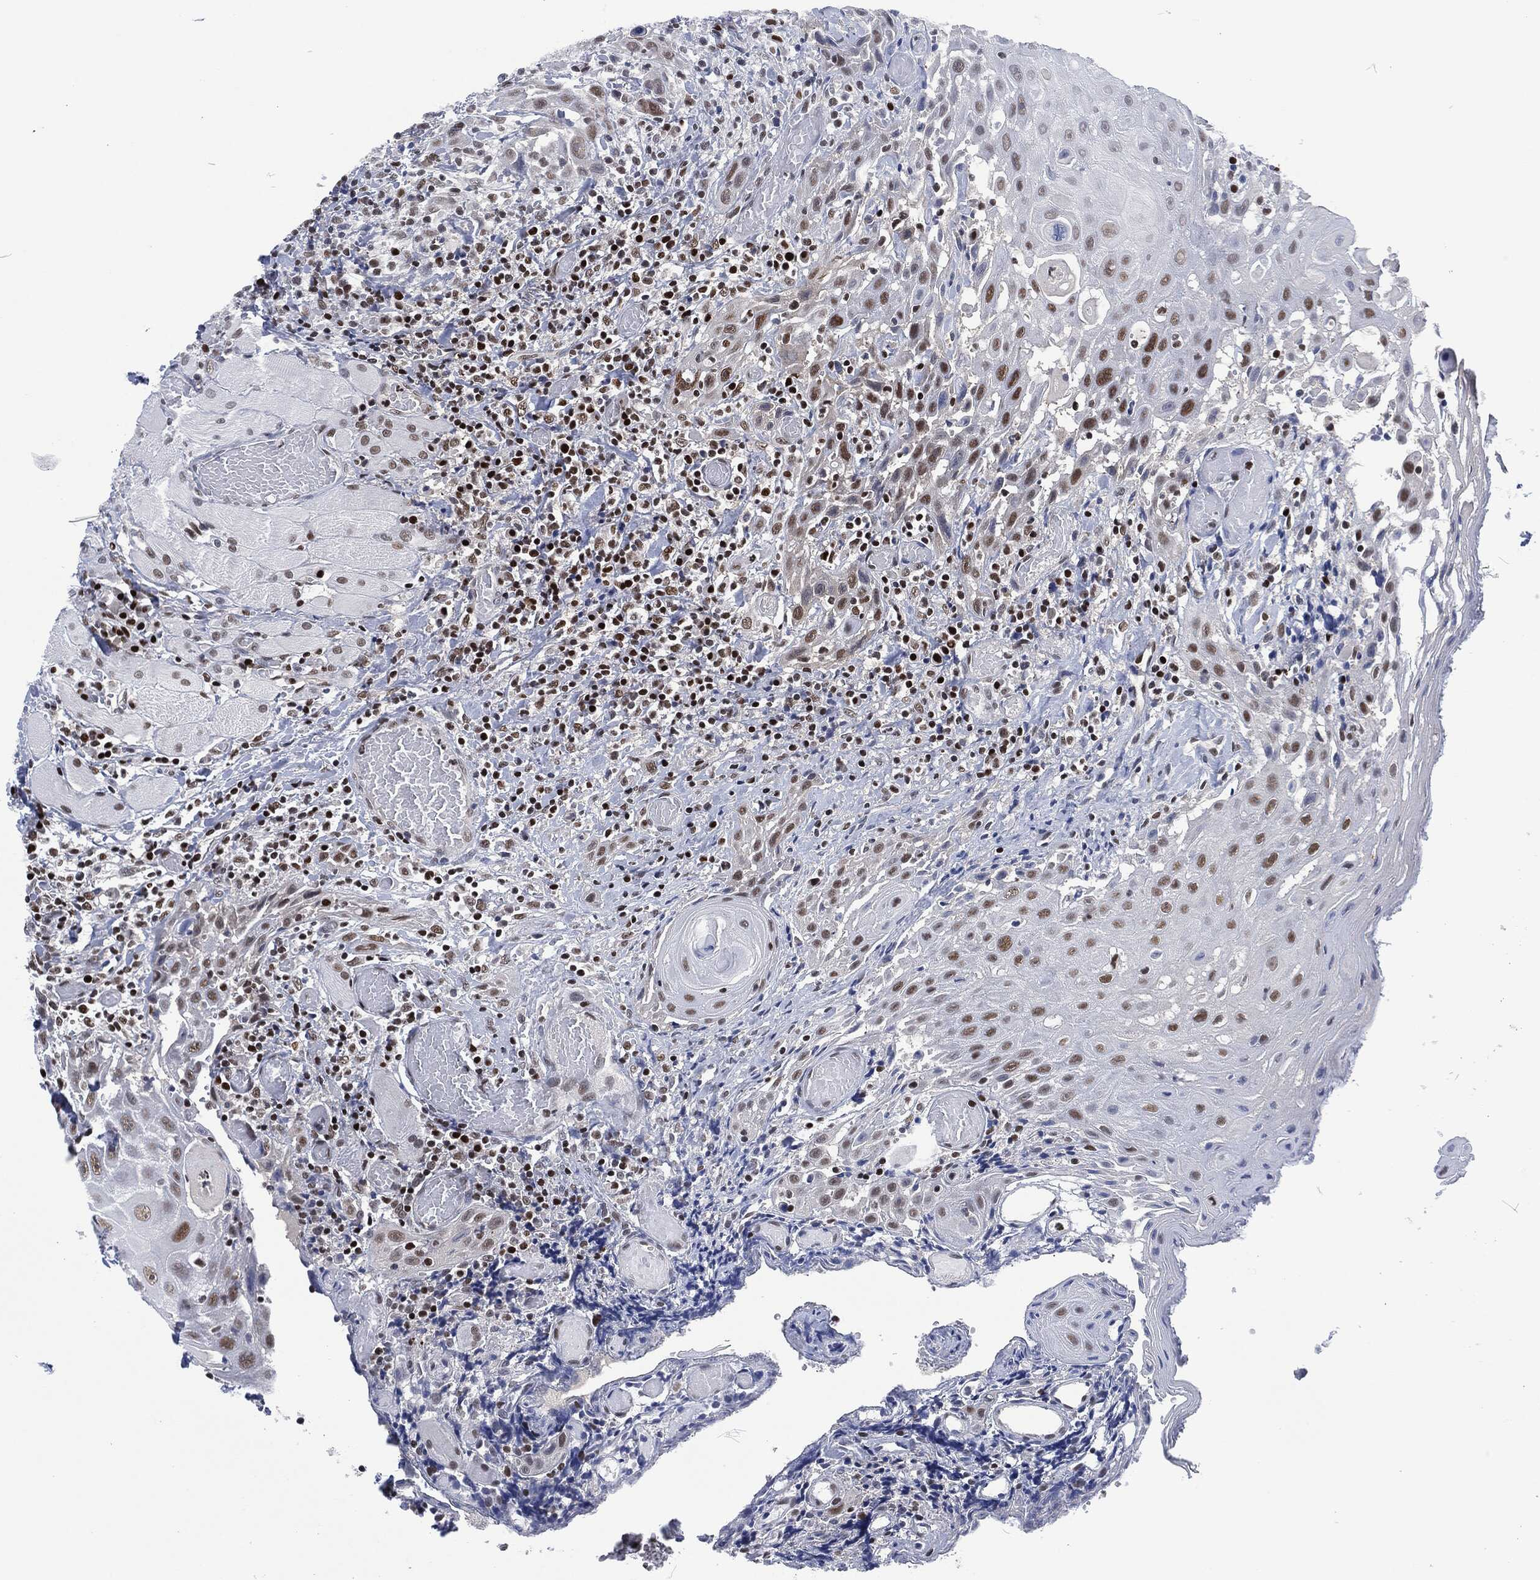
{"staining": {"intensity": "moderate", "quantity": "25%-75%", "location": "nuclear"}, "tissue": "head and neck cancer", "cell_type": "Tumor cells", "image_type": "cancer", "snomed": [{"axis": "morphology", "description": "Normal tissue, NOS"}, {"axis": "morphology", "description": "Squamous cell carcinoma, NOS"}, {"axis": "topography", "description": "Oral tissue"}, {"axis": "topography", "description": "Head-Neck"}], "caption": "Immunohistochemical staining of human head and neck cancer exhibits medium levels of moderate nuclear protein staining in approximately 25%-75% of tumor cells.", "gene": "DCPS", "patient": {"sex": "male", "age": 71}}